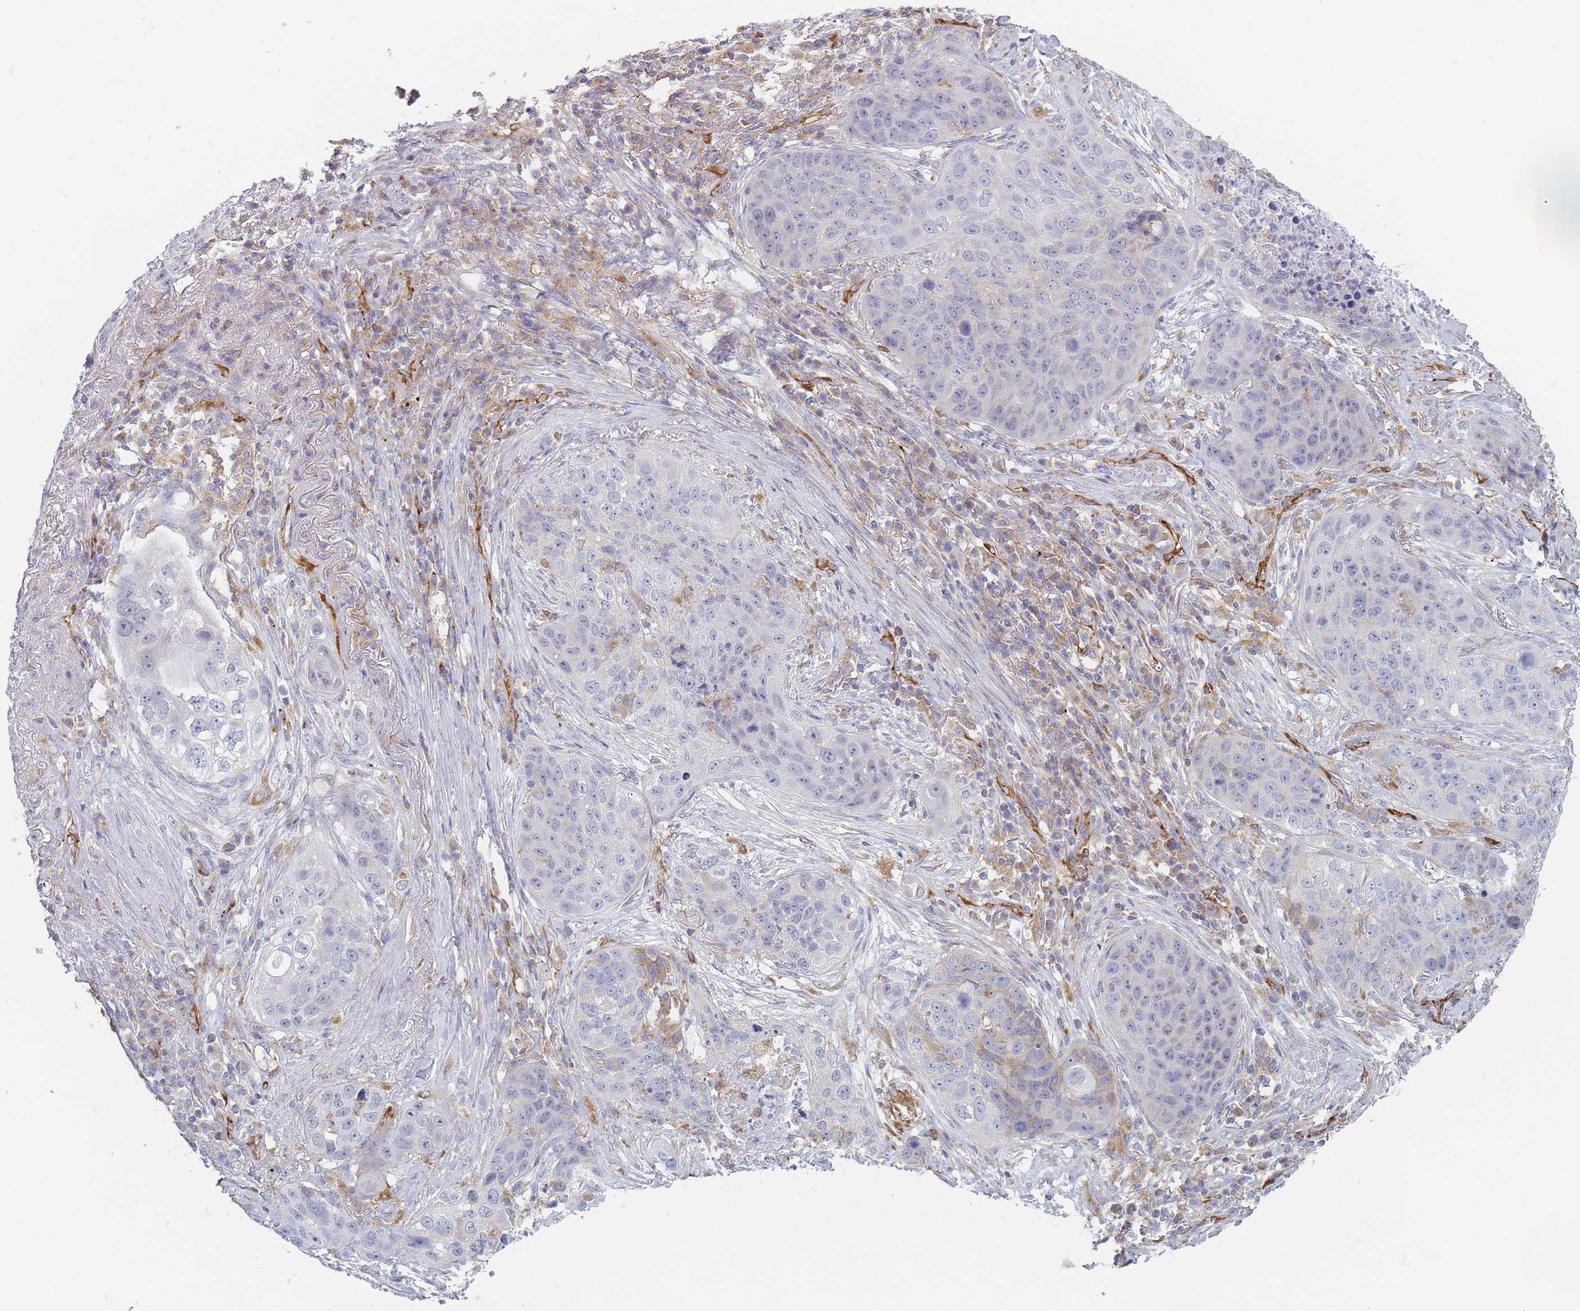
{"staining": {"intensity": "negative", "quantity": "none", "location": "none"}, "tissue": "lung cancer", "cell_type": "Tumor cells", "image_type": "cancer", "snomed": [{"axis": "morphology", "description": "Squamous cell carcinoma, NOS"}, {"axis": "topography", "description": "Lung"}], "caption": "This is an IHC micrograph of lung cancer. There is no positivity in tumor cells.", "gene": "MAP1S", "patient": {"sex": "female", "age": 63}}